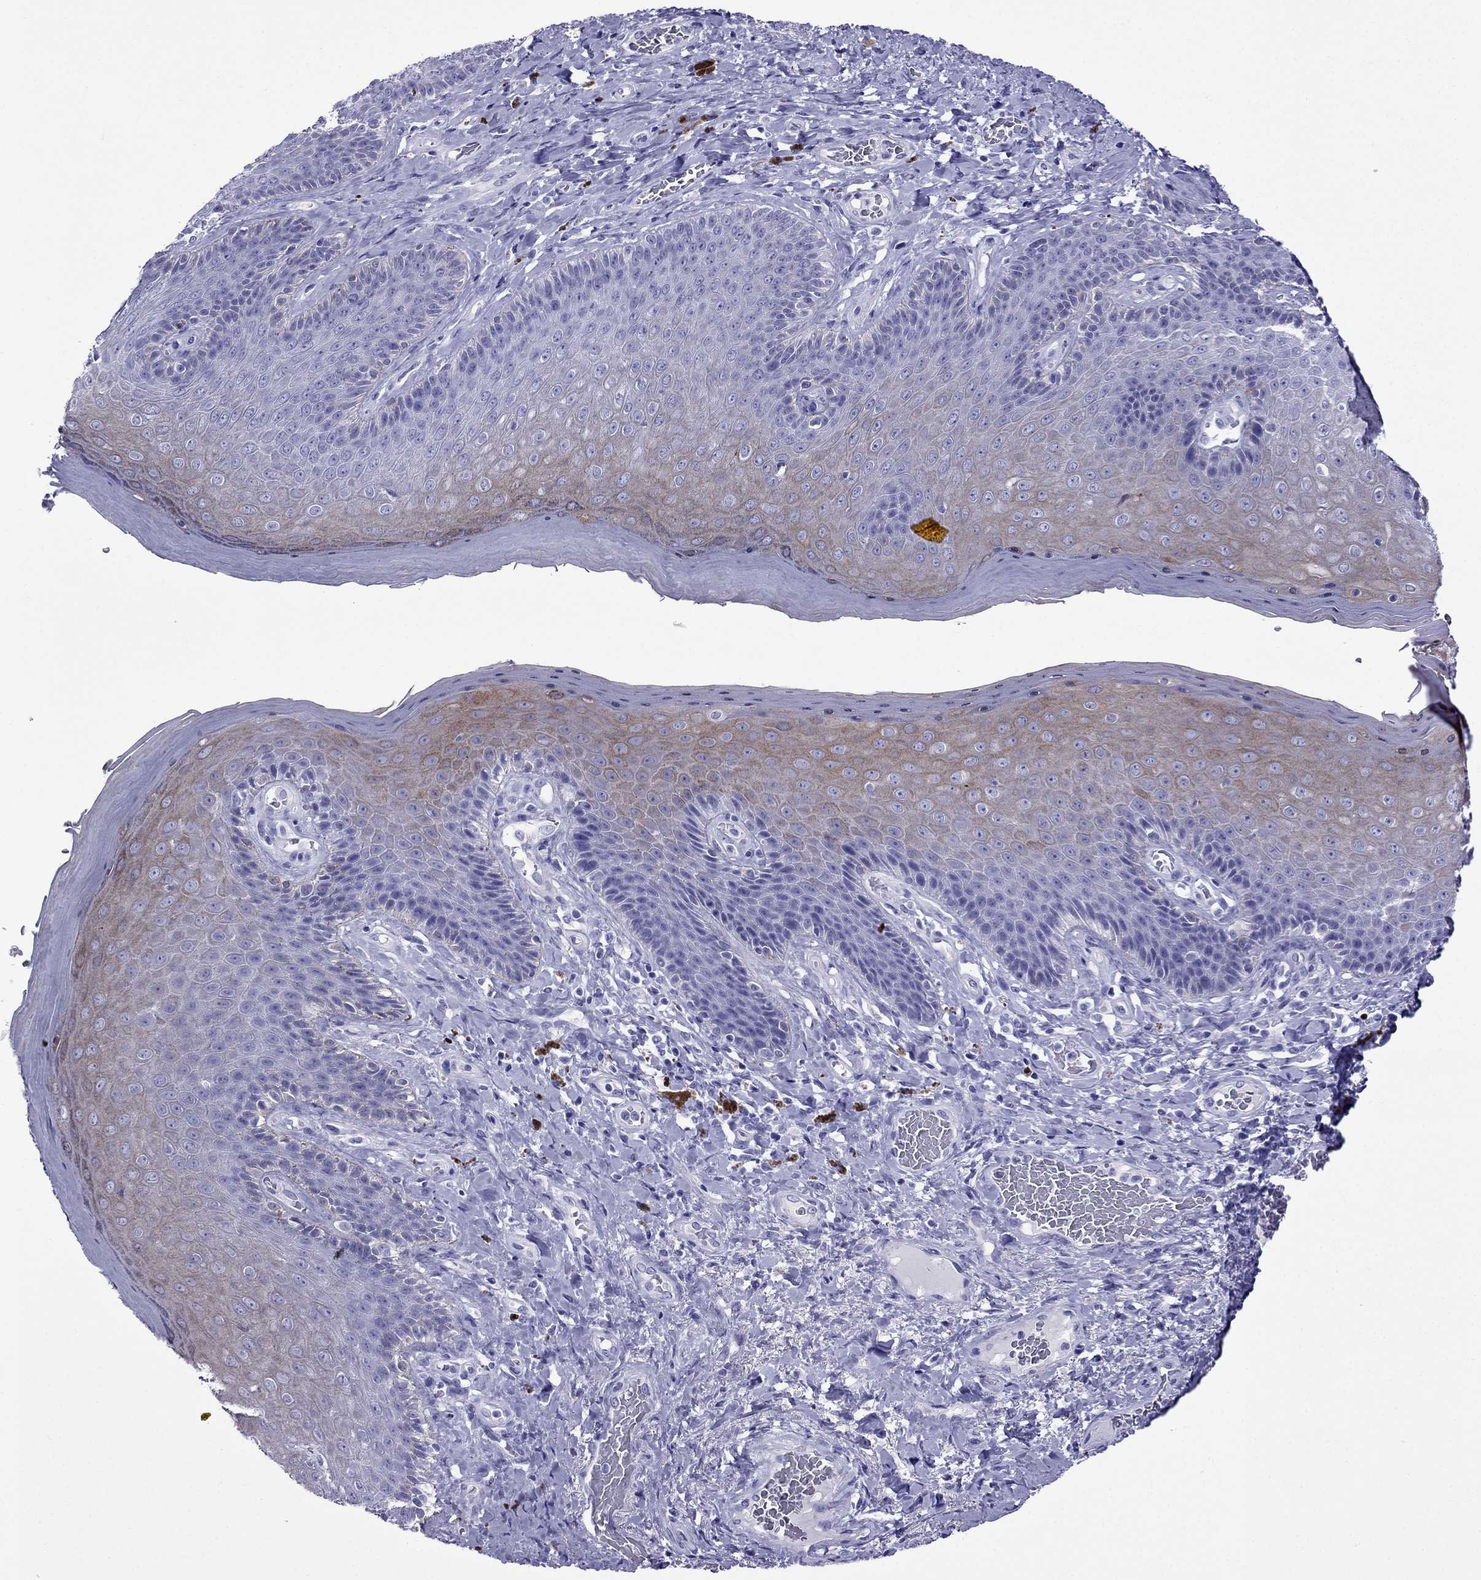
{"staining": {"intensity": "weak", "quantity": "<25%", "location": "cytoplasmic/membranous"}, "tissue": "skin", "cell_type": "Epidermal cells", "image_type": "normal", "snomed": [{"axis": "morphology", "description": "Normal tissue, NOS"}, {"axis": "topography", "description": "Skeletal muscle"}, {"axis": "topography", "description": "Anal"}, {"axis": "topography", "description": "Peripheral nerve tissue"}], "caption": "Benign skin was stained to show a protein in brown. There is no significant expression in epidermal cells. (DAB immunohistochemistry (IHC) with hematoxylin counter stain).", "gene": "CRYBA1", "patient": {"sex": "male", "age": 53}}